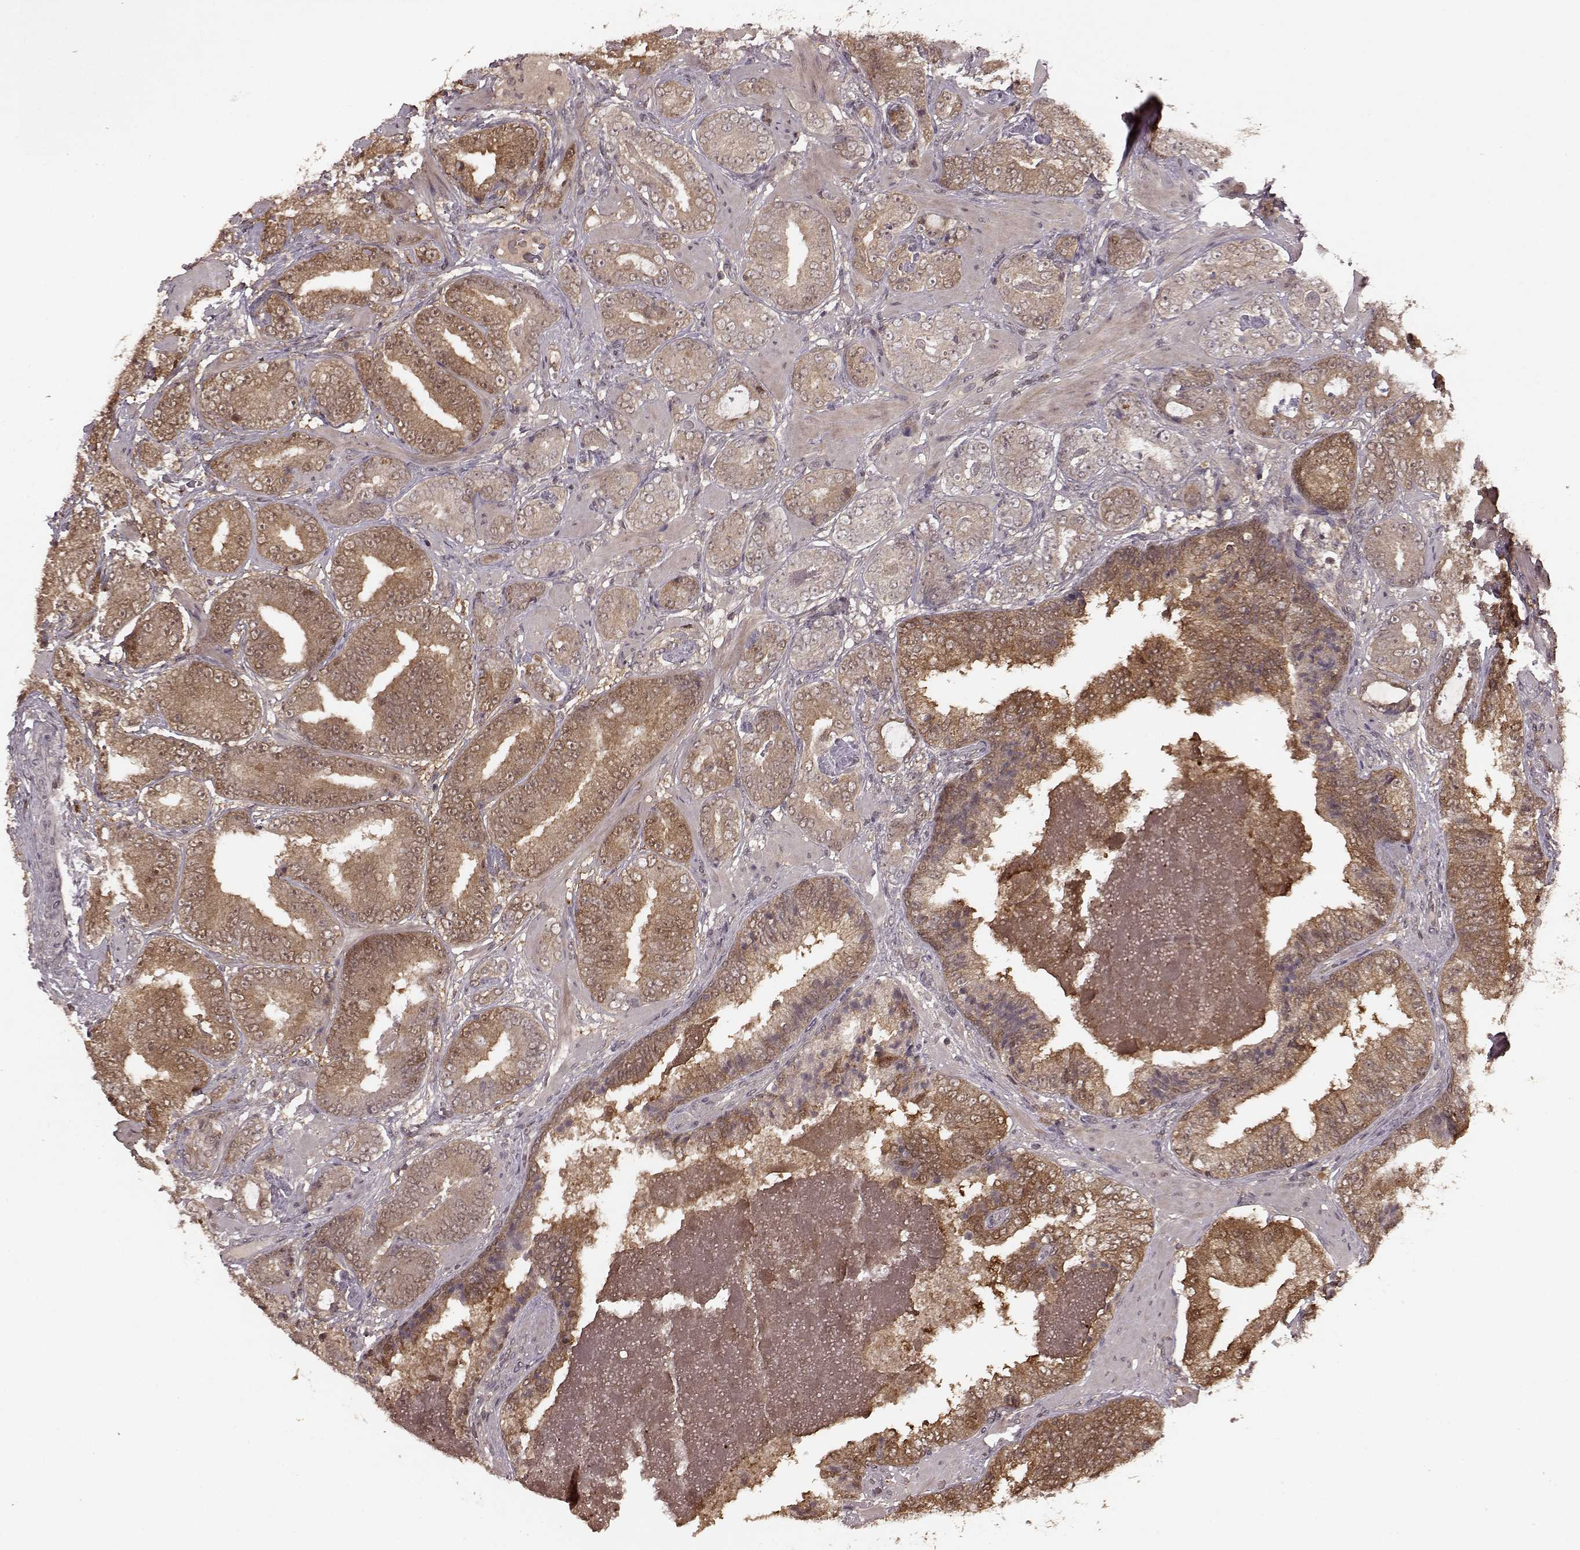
{"staining": {"intensity": "weak", "quantity": ">75%", "location": "cytoplasmic/membranous"}, "tissue": "prostate cancer", "cell_type": "Tumor cells", "image_type": "cancer", "snomed": [{"axis": "morphology", "description": "Adenocarcinoma, Low grade"}, {"axis": "topography", "description": "Prostate"}], "caption": "Tumor cells display weak cytoplasmic/membranous positivity in about >75% of cells in prostate low-grade adenocarcinoma.", "gene": "GSS", "patient": {"sex": "male", "age": 60}}